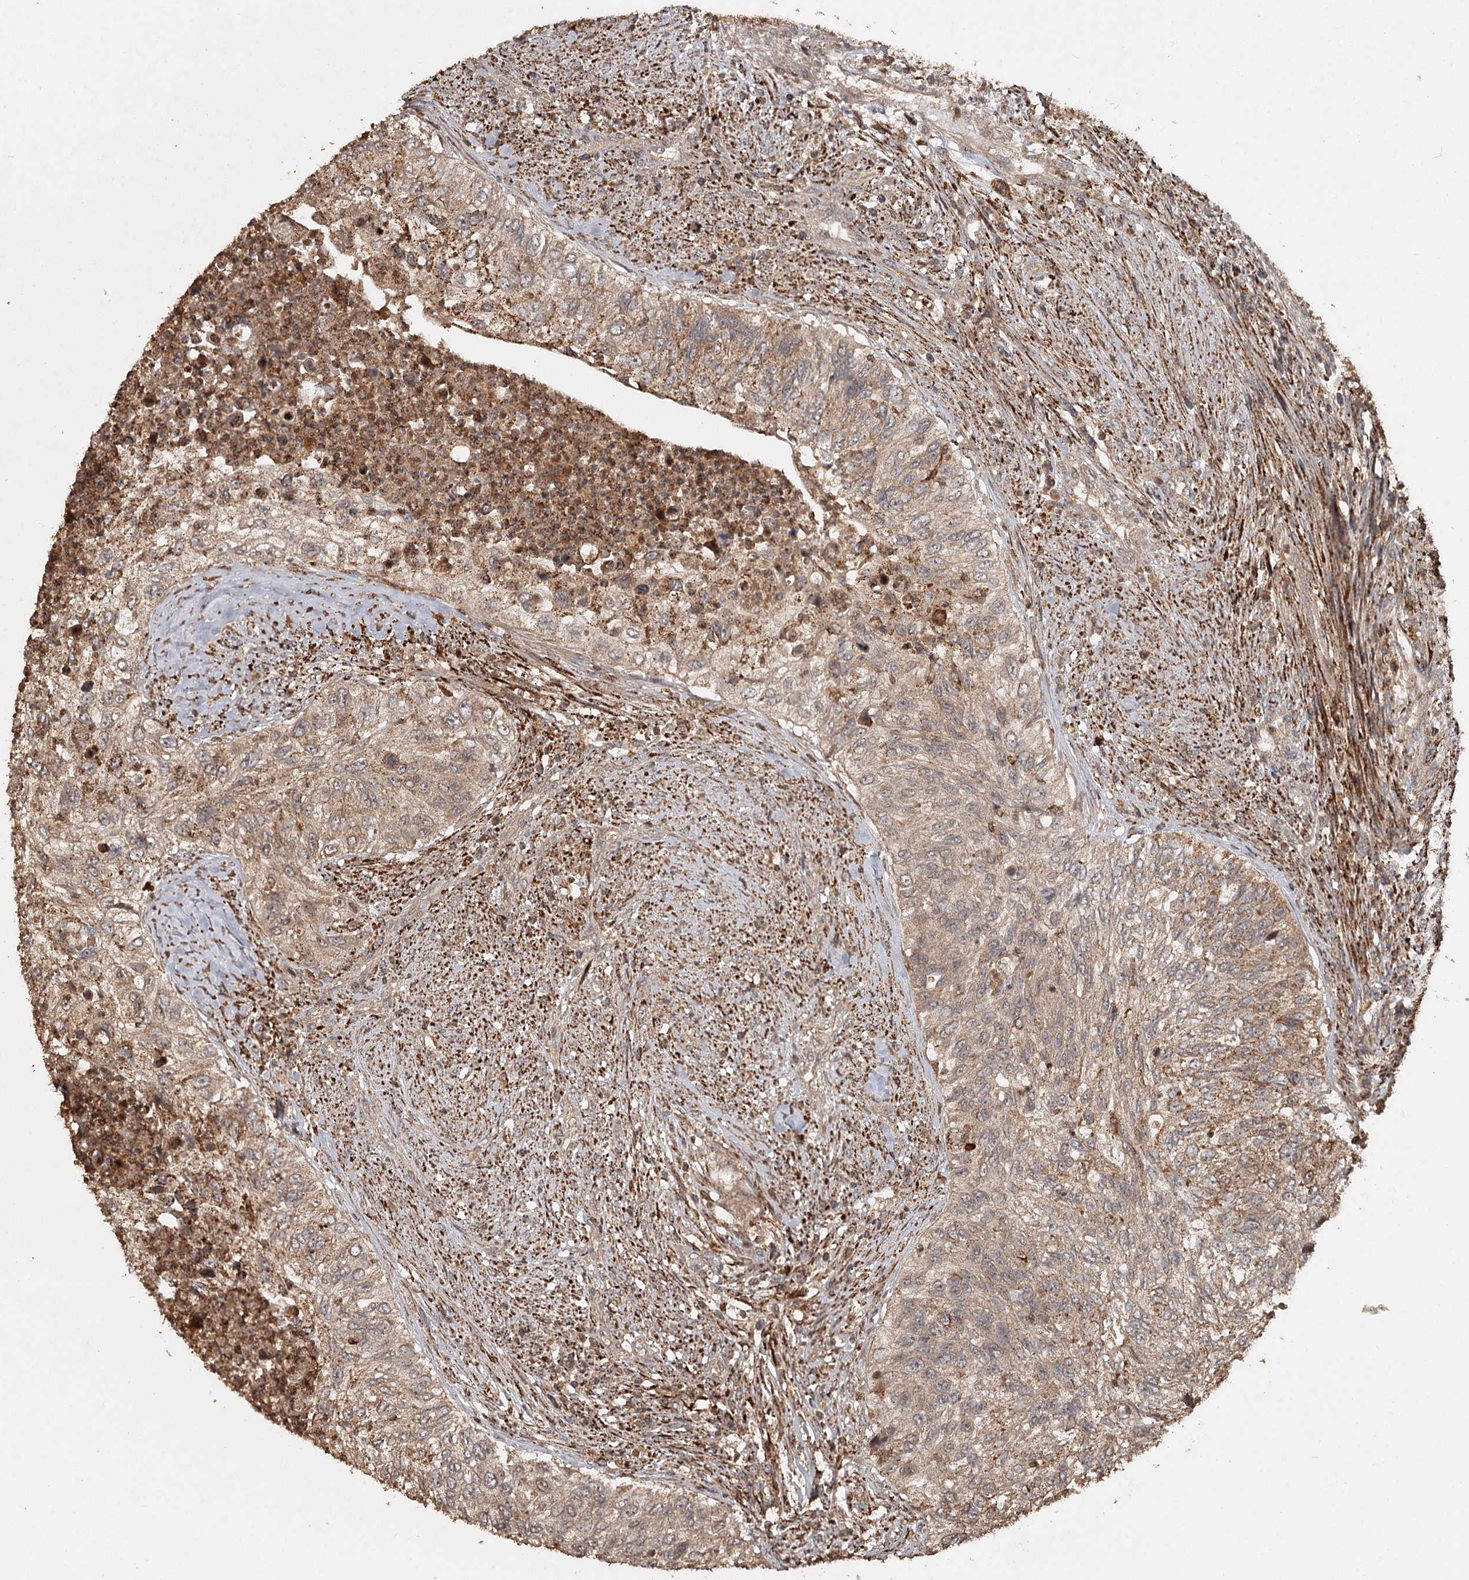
{"staining": {"intensity": "weak", "quantity": ">75%", "location": "cytoplasmic/membranous"}, "tissue": "urothelial cancer", "cell_type": "Tumor cells", "image_type": "cancer", "snomed": [{"axis": "morphology", "description": "Urothelial carcinoma, High grade"}, {"axis": "topography", "description": "Urinary bladder"}], "caption": "Immunohistochemical staining of urothelial cancer reveals weak cytoplasmic/membranous protein positivity in about >75% of tumor cells.", "gene": "FAXC", "patient": {"sex": "female", "age": 60}}